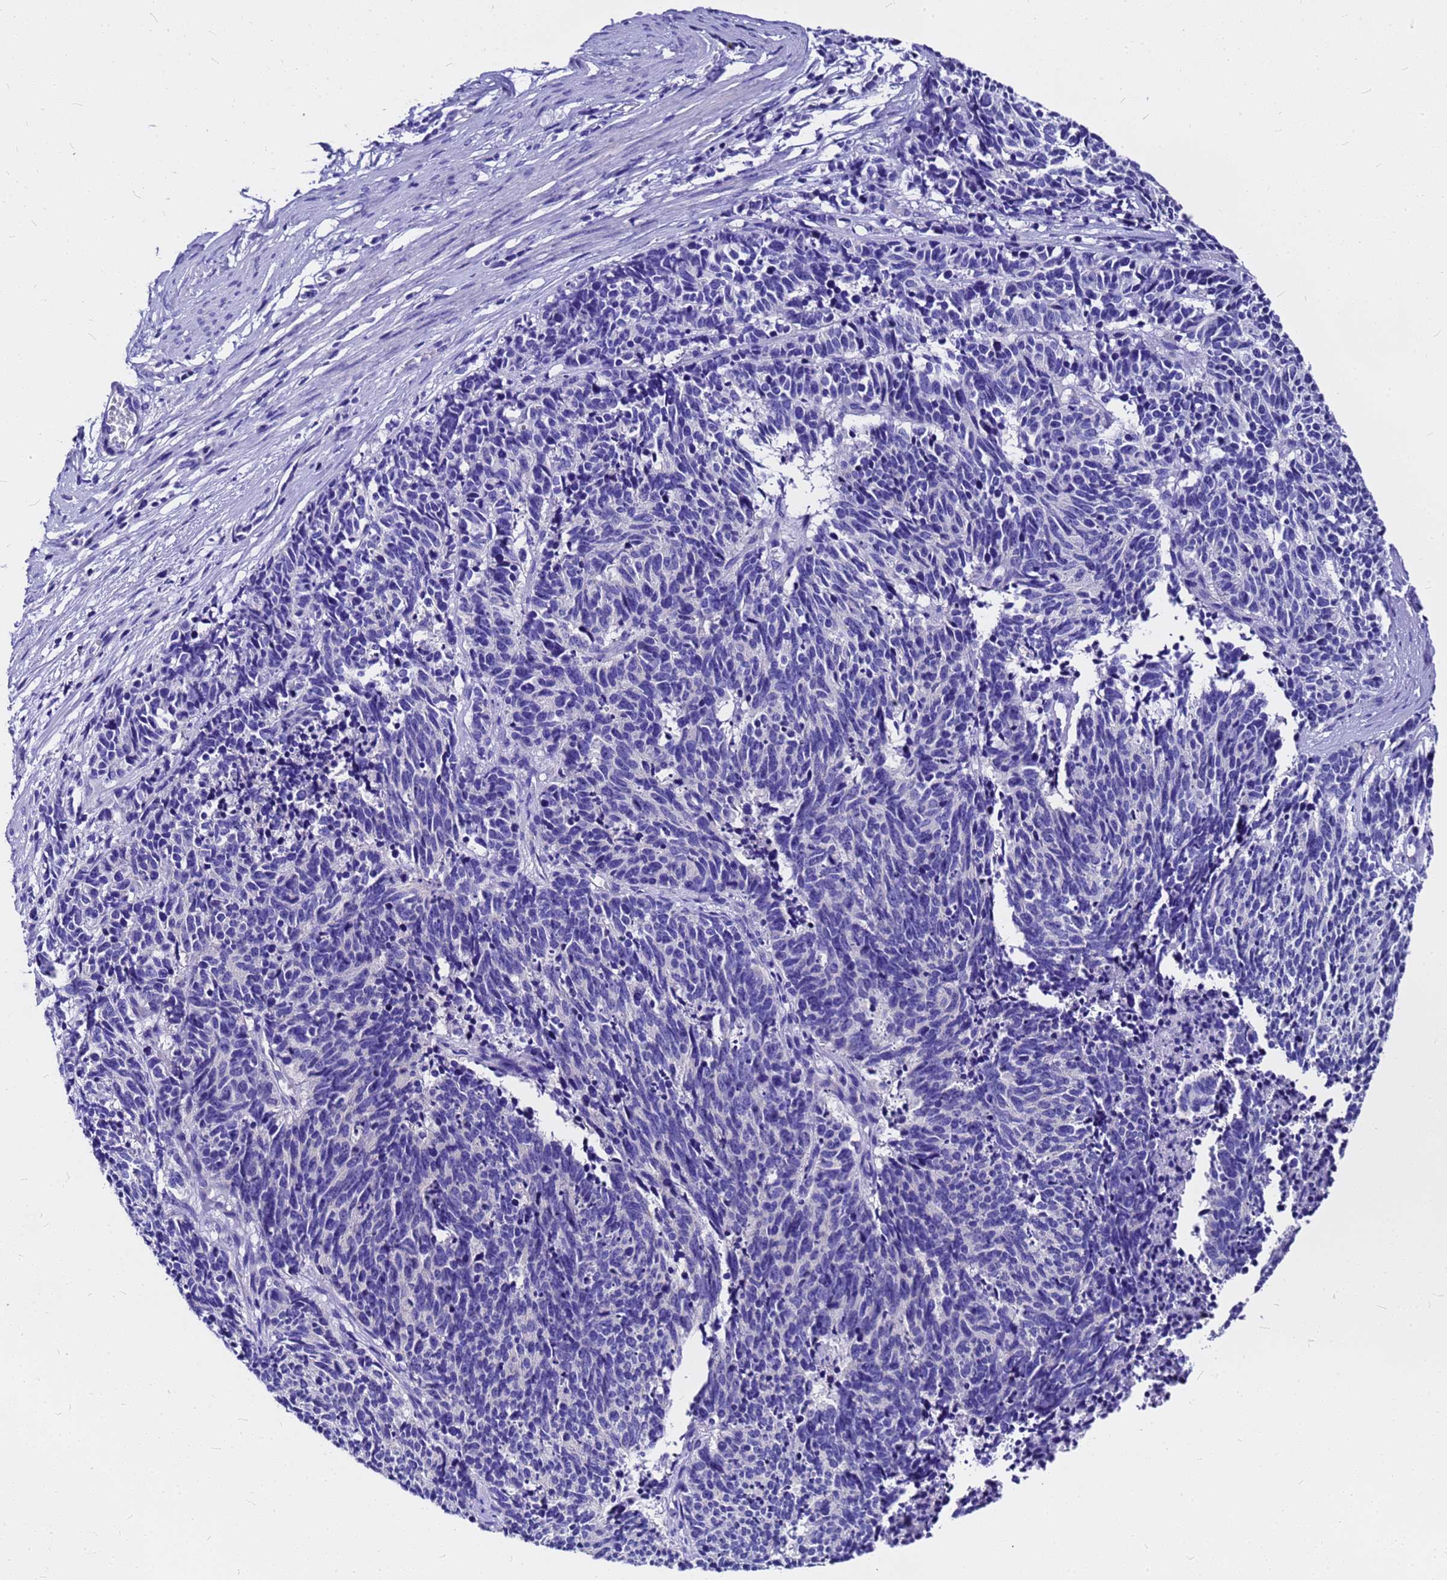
{"staining": {"intensity": "negative", "quantity": "none", "location": "none"}, "tissue": "cervical cancer", "cell_type": "Tumor cells", "image_type": "cancer", "snomed": [{"axis": "morphology", "description": "Squamous cell carcinoma, NOS"}, {"axis": "topography", "description": "Cervix"}], "caption": "This is a micrograph of IHC staining of cervical cancer (squamous cell carcinoma), which shows no positivity in tumor cells.", "gene": "HERC4", "patient": {"sex": "female", "age": 29}}